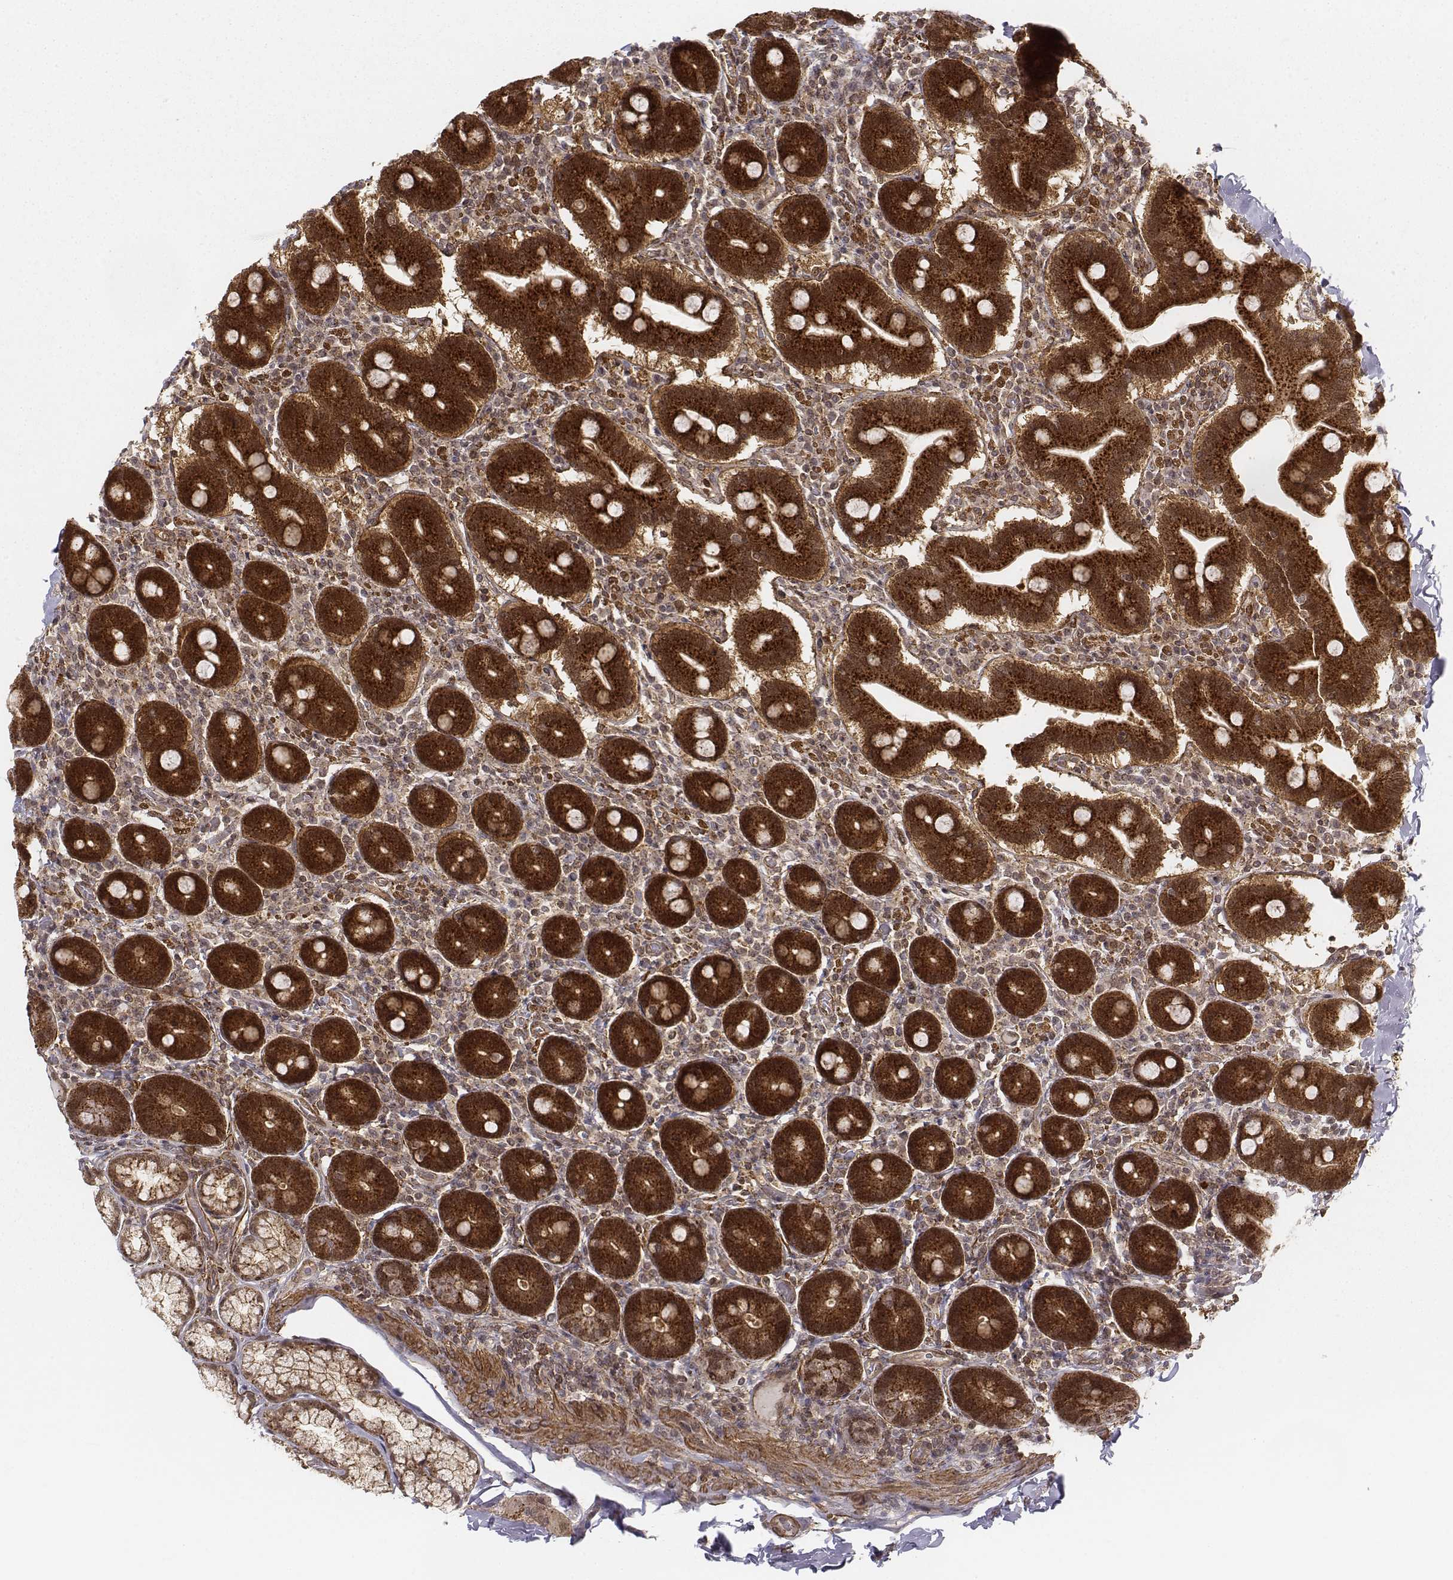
{"staining": {"intensity": "strong", "quantity": ">75%", "location": "cytoplasmic/membranous,nuclear"}, "tissue": "duodenum", "cell_type": "Glandular cells", "image_type": "normal", "snomed": [{"axis": "morphology", "description": "Normal tissue, NOS"}, {"axis": "topography", "description": "Duodenum"}], "caption": "A high-resolution photomicrograph shows IHC staining of unremarkable duodenum, which shows strong cytoplasmic/membranous,nuclear expression in about >75% of glandular cells.", "gene": "ZFYVE19", "patient": {"sex": "female", "age": 62}}